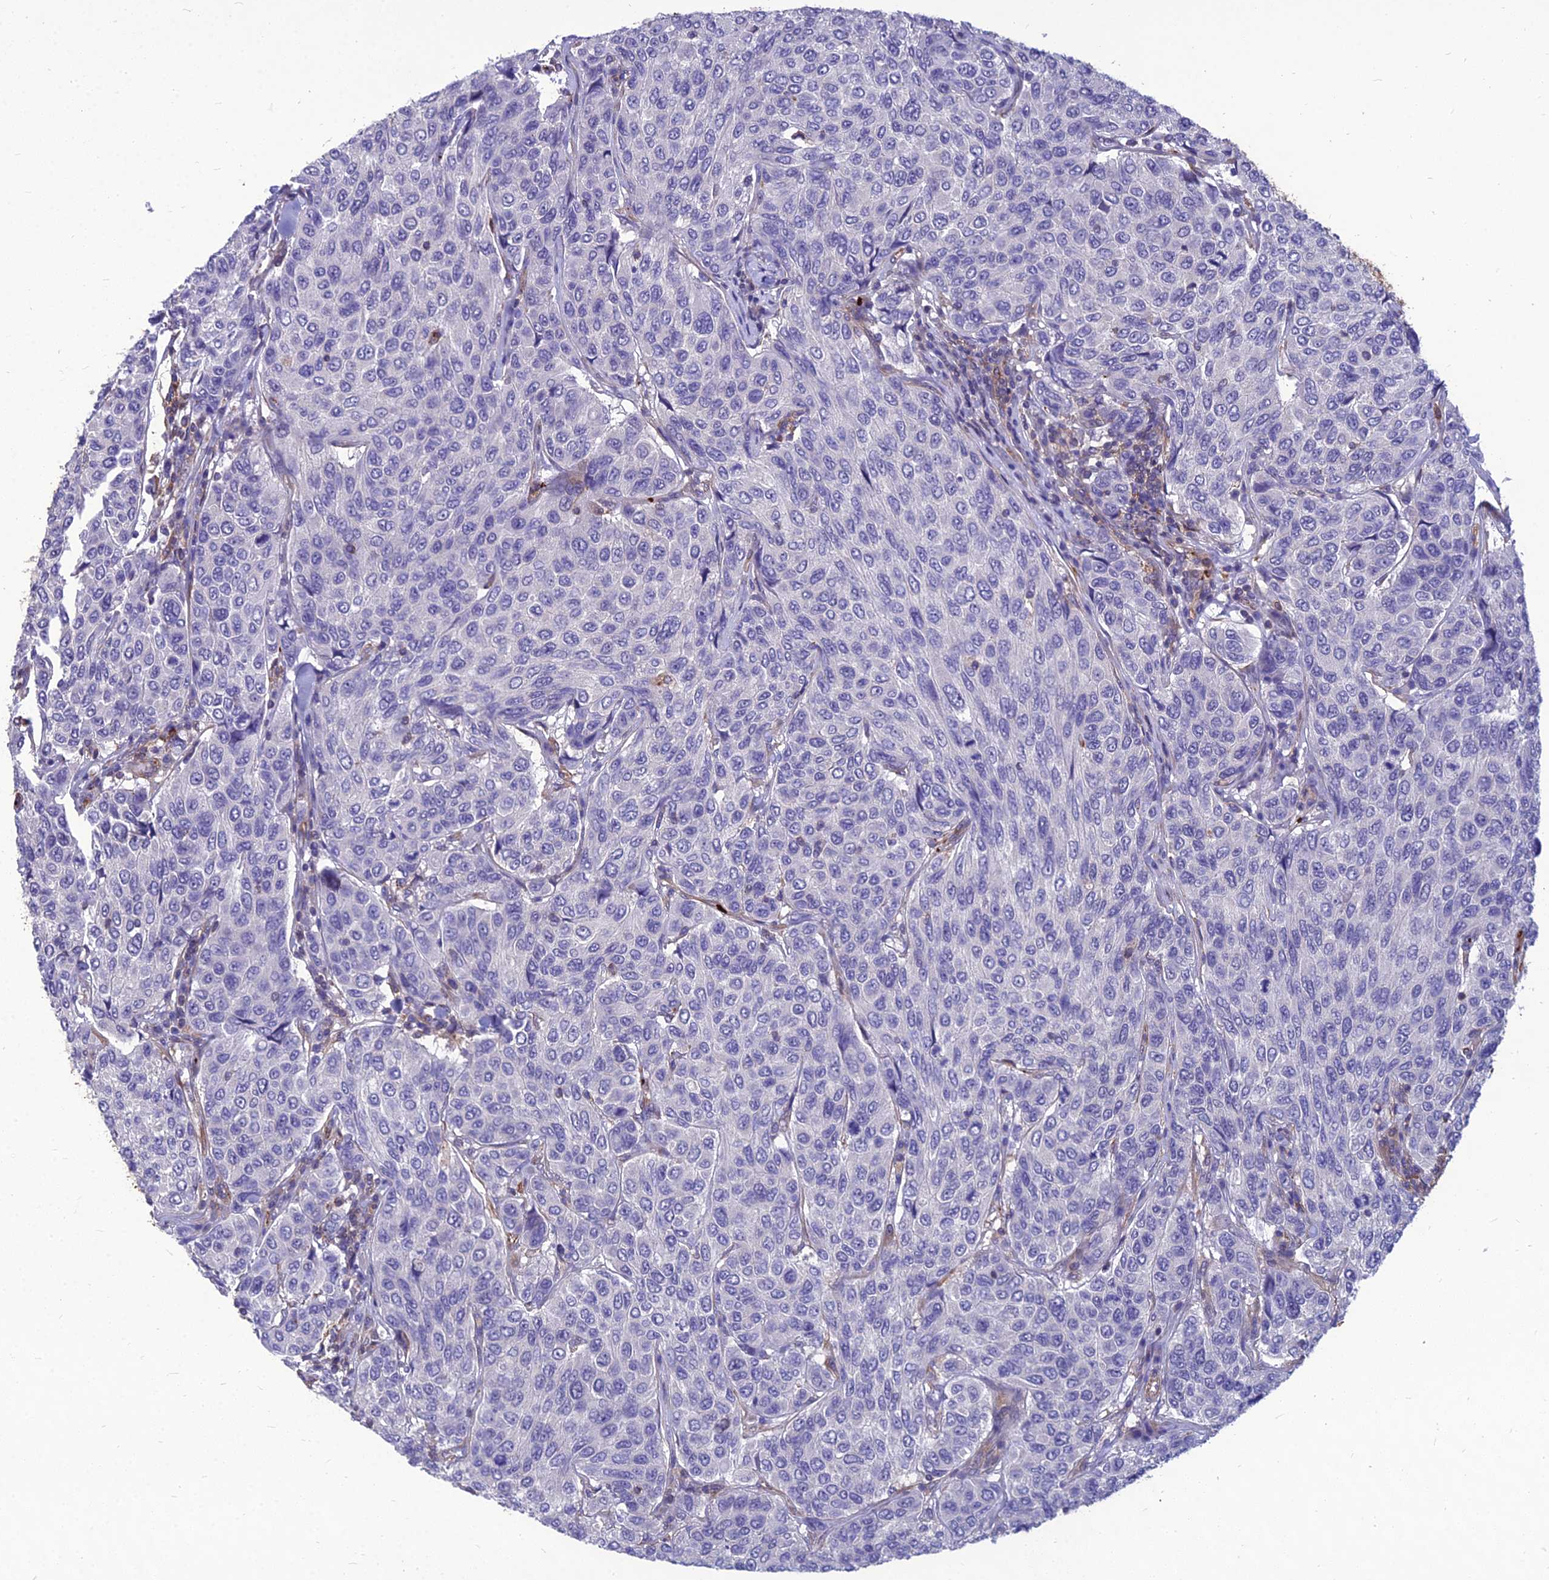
{"staining": {"intensity": "negative", "quantity": "none", "location": "none"}, "tissue": "breast cancer", "cell_type": "Tumor cells", "image_type": "cancer", "snomed": [{"axis": "morphology", "description": "Duct carcinoma"}, {"axis": "topography", "description": "Breast"}], "caption": "Human intraductal carcinoma (breast) stained for a protein using immunohistochemistry (IHC) shows no expression in tumor cells.", "gene": "PSMD11", "patient": {"sex": "female", "age": 55}}